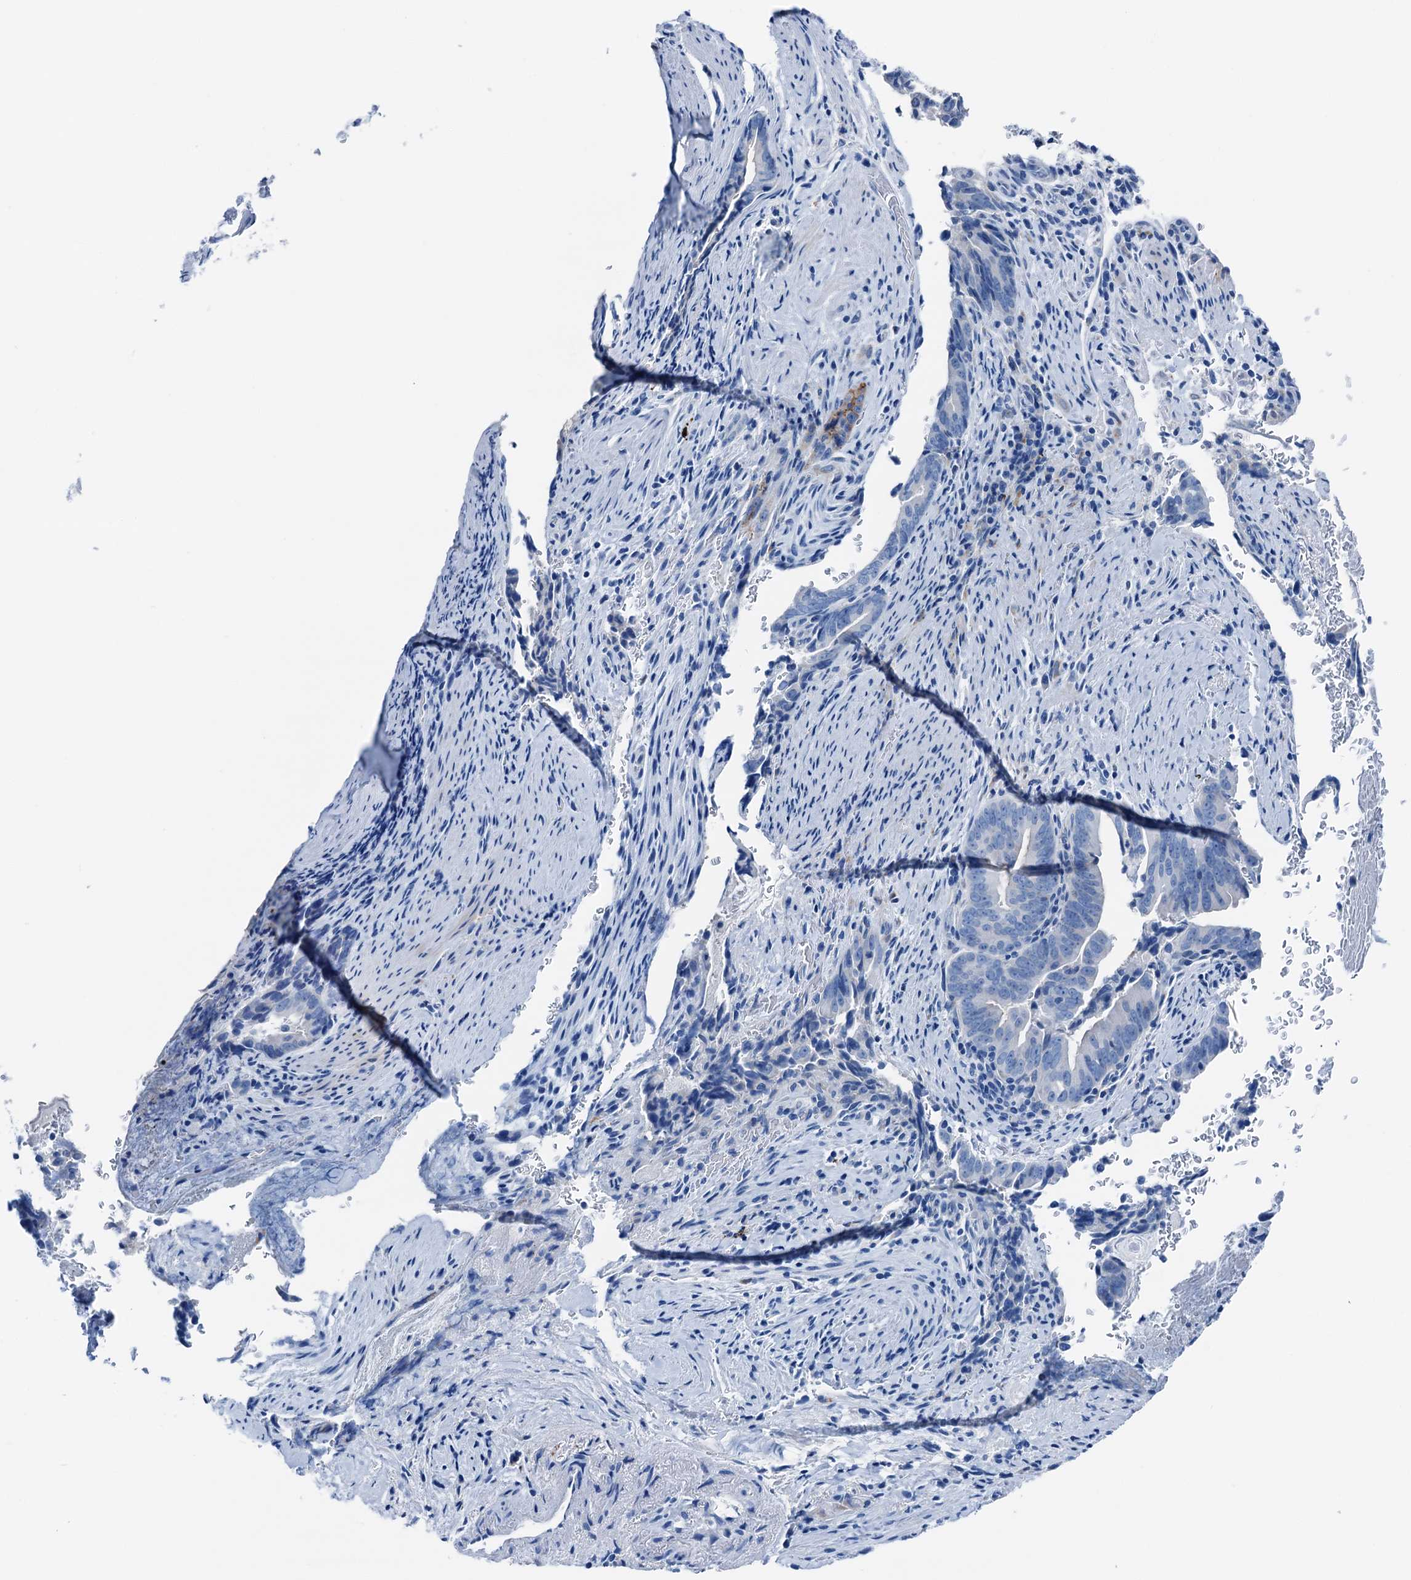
{"staining": {"intensity": "negative", "quantity": "none", "location": "none"}, "tissue": "pancreatic cancer", "cell_type": "Tumor cells", "image_type": "cancer", "snomed": [{"axis": "morphology", "description": "Adenocarcinoma, NOS"}, {"axis": "topography", "description": "Pancreas"}], "caption": "This micrograph is of pancreatic adenocarcinoma stained with immunohistochemistry (IHC) to label a protein in brown with the nuclei are counter-stained blue. There is no expression in tumor cells.", "gene": "C1QTNF4", "patient": {"sex": "female", "age": 63}}